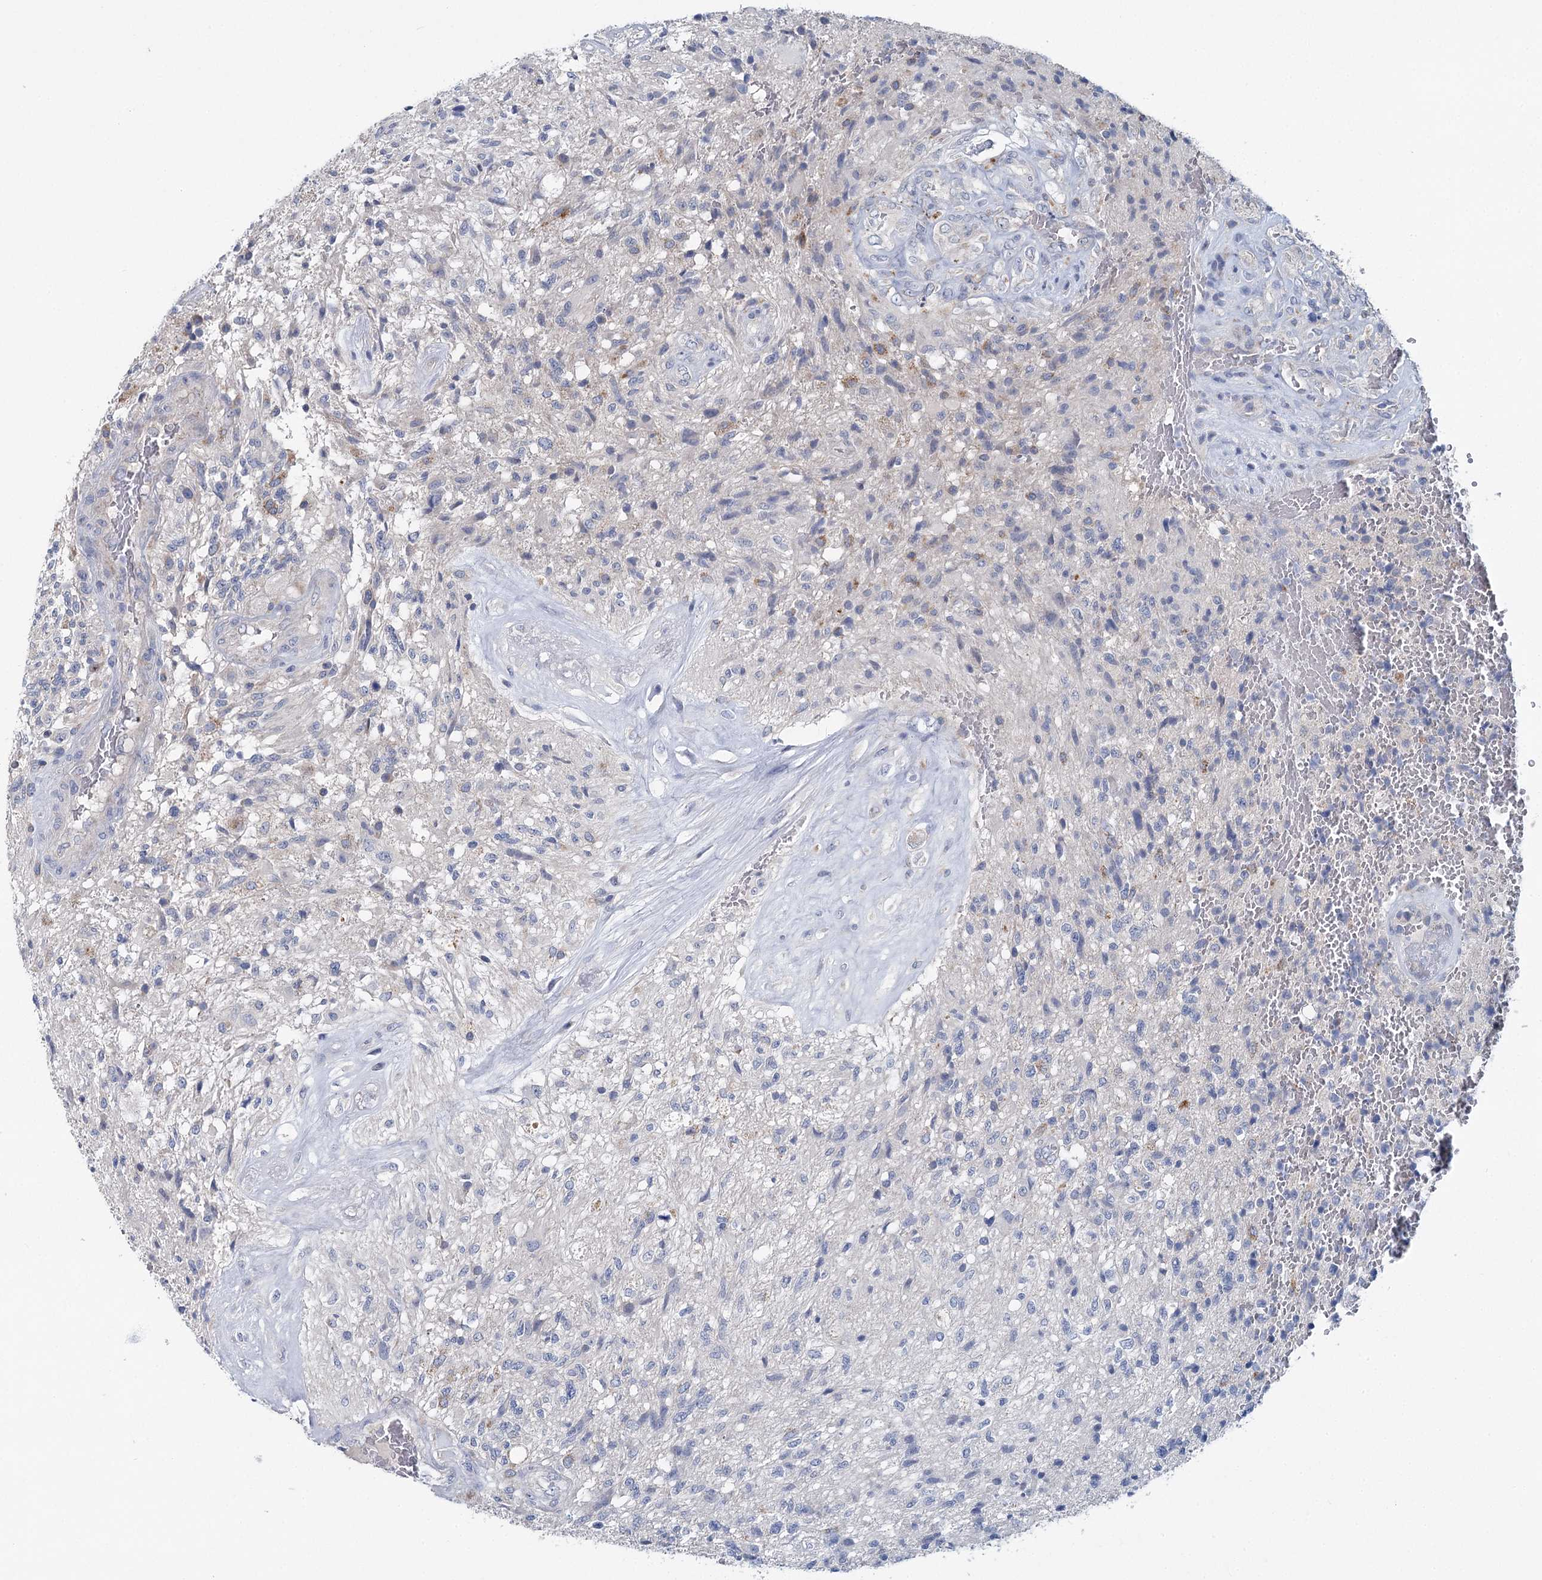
{"staining": {"intensity": "negative", "quantity": "none", "location": "none"}, "tissue": "glioma", "cell_type": "Tumor cells", "image_type": "cancer", "snomed": [{"axis": "morphology", "description": "Glioma, malignant, High grade"}, {"axis": "topography", "description": "Brain"}], "caption": "This histopathology image is of malignant glioma (high-grade) stained with IHC to label a protein in brown with the nuclei are counter-stained blue. There is no positivity in tumor cells.", "gene": "ANKRD16", "patient": {"sex": "male", "age": 56}}